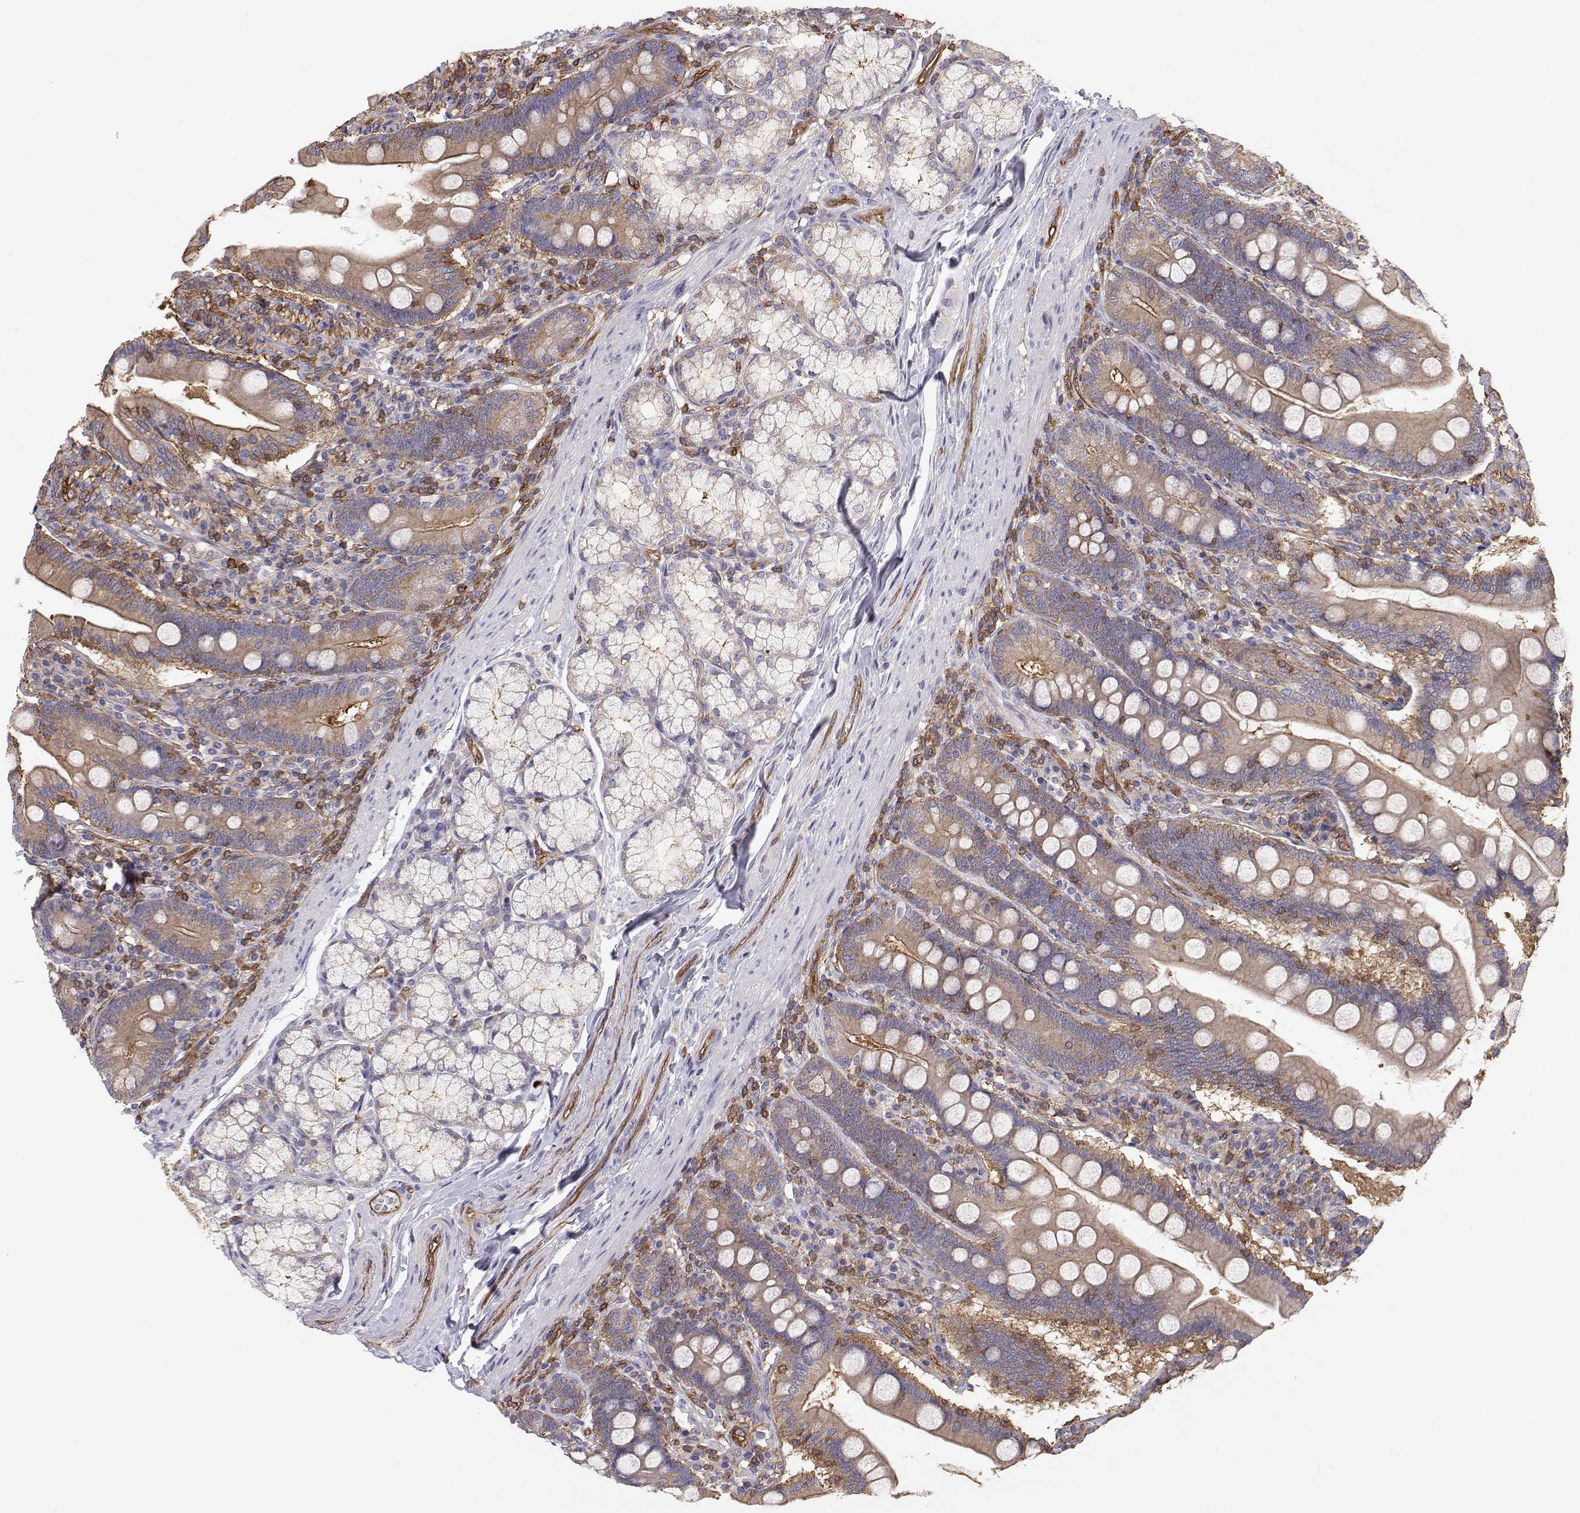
{"staining": {"intensity": "moderate", "quantity": "25%-75%", "location": "cytoplasmic/membranous"}, "tissue": "duodenum", "cell_type": "Glandular cells", "image_type": "normal", "snomed": [{"axis": "morphology", "description": "Normal tissue, NOS"}, {"axis": "topography", "description": "Duodenum"}], "caption": "The micrograph displays a brown stain indicating the presence of a protein in the cytoplasmic/membranous of glandular cells in duodenum.", "gene": "MYH9", "patient": {"sex": "female", "age": 67}}